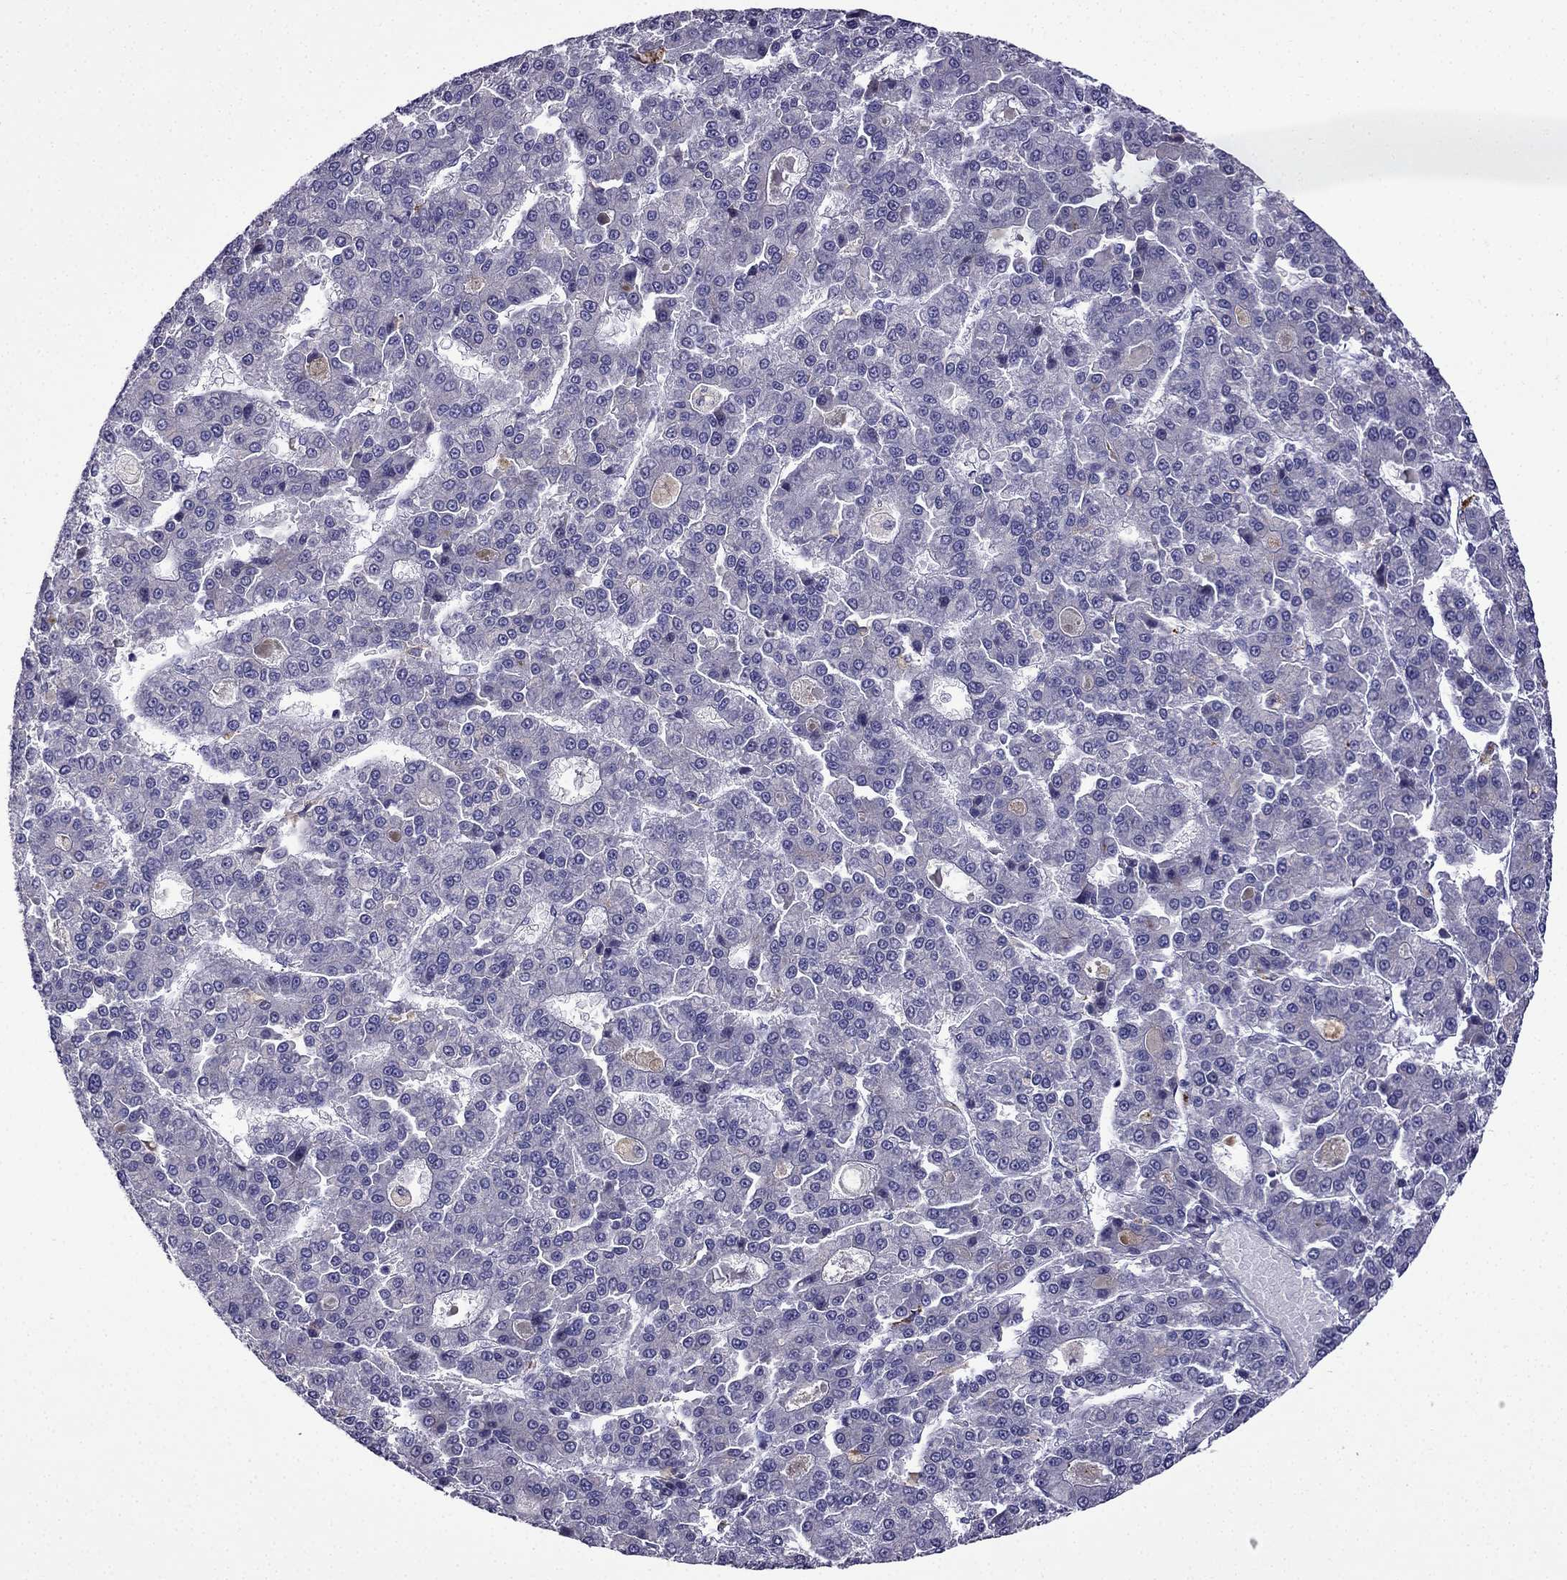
{"staining": {"intensity": "negative", "quantity": "none", "location": "none"}, "tissue": "liver cancer", "cell_type": "Tumor cells", "image_type": "cancer", "snomed": [{"axis": "morphology", "description": "Carcinoma, Hepatocellular, NOS"}, {"axis": "topography", "description": "Liver"}], "caption": "Immunohistochemistry micrograph of neoplastic tissue: human liver cancer (hepatocellular carcinoma) stained with DAB exhibits no significant protein expression in tumor cells.", "gene": "TSSK4", "patient": {"sex": "male", "age": 70}}